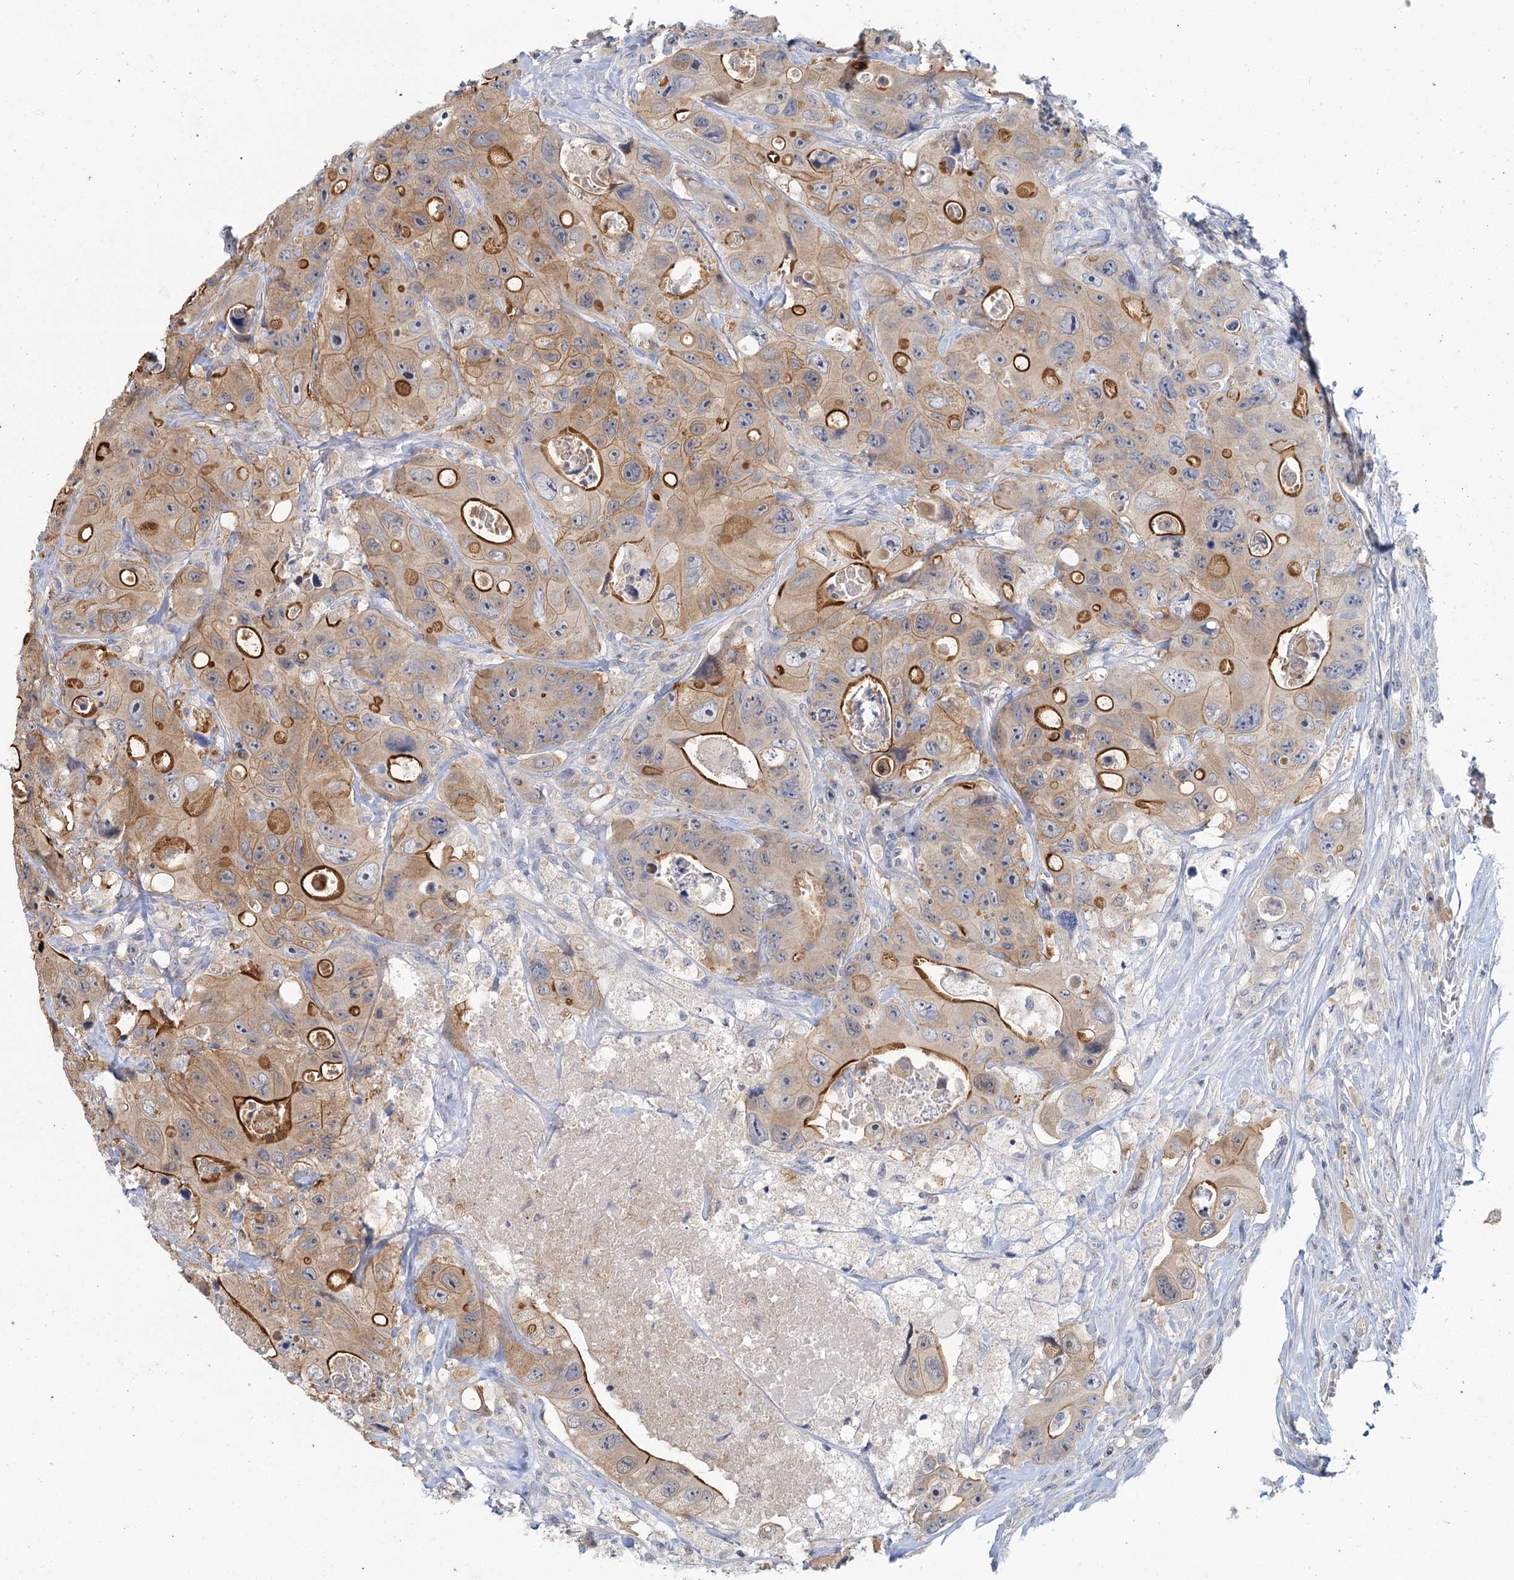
{"staining": {"intensity": "strong", "quantity": "25%-75%", "location": "cytoplasmic/membranous"}, "tissue": "colorectal cancer", "cell_type": "Tumor cells", "image_type": "cancer", "snomed": [{"axis": "morphology", "description": "Adenocarcinoma, NOS"}, {"axis": "topography", "description": "Colon"}], "caption": "Immunohistochemistry (IHC) of colorectal adenocarcinoma exhibits high levels of strong cytoplasmic/membranous staining in about 25%-75% of tumor cells. Using DAB (3,3'-diaminobenzidine) (brown) and hematoxylin (blue) stains, captured at high magnification using brightfield microscopy.", "gene": "MYO7B", "patient": {"sex": "female", "age": 46}}